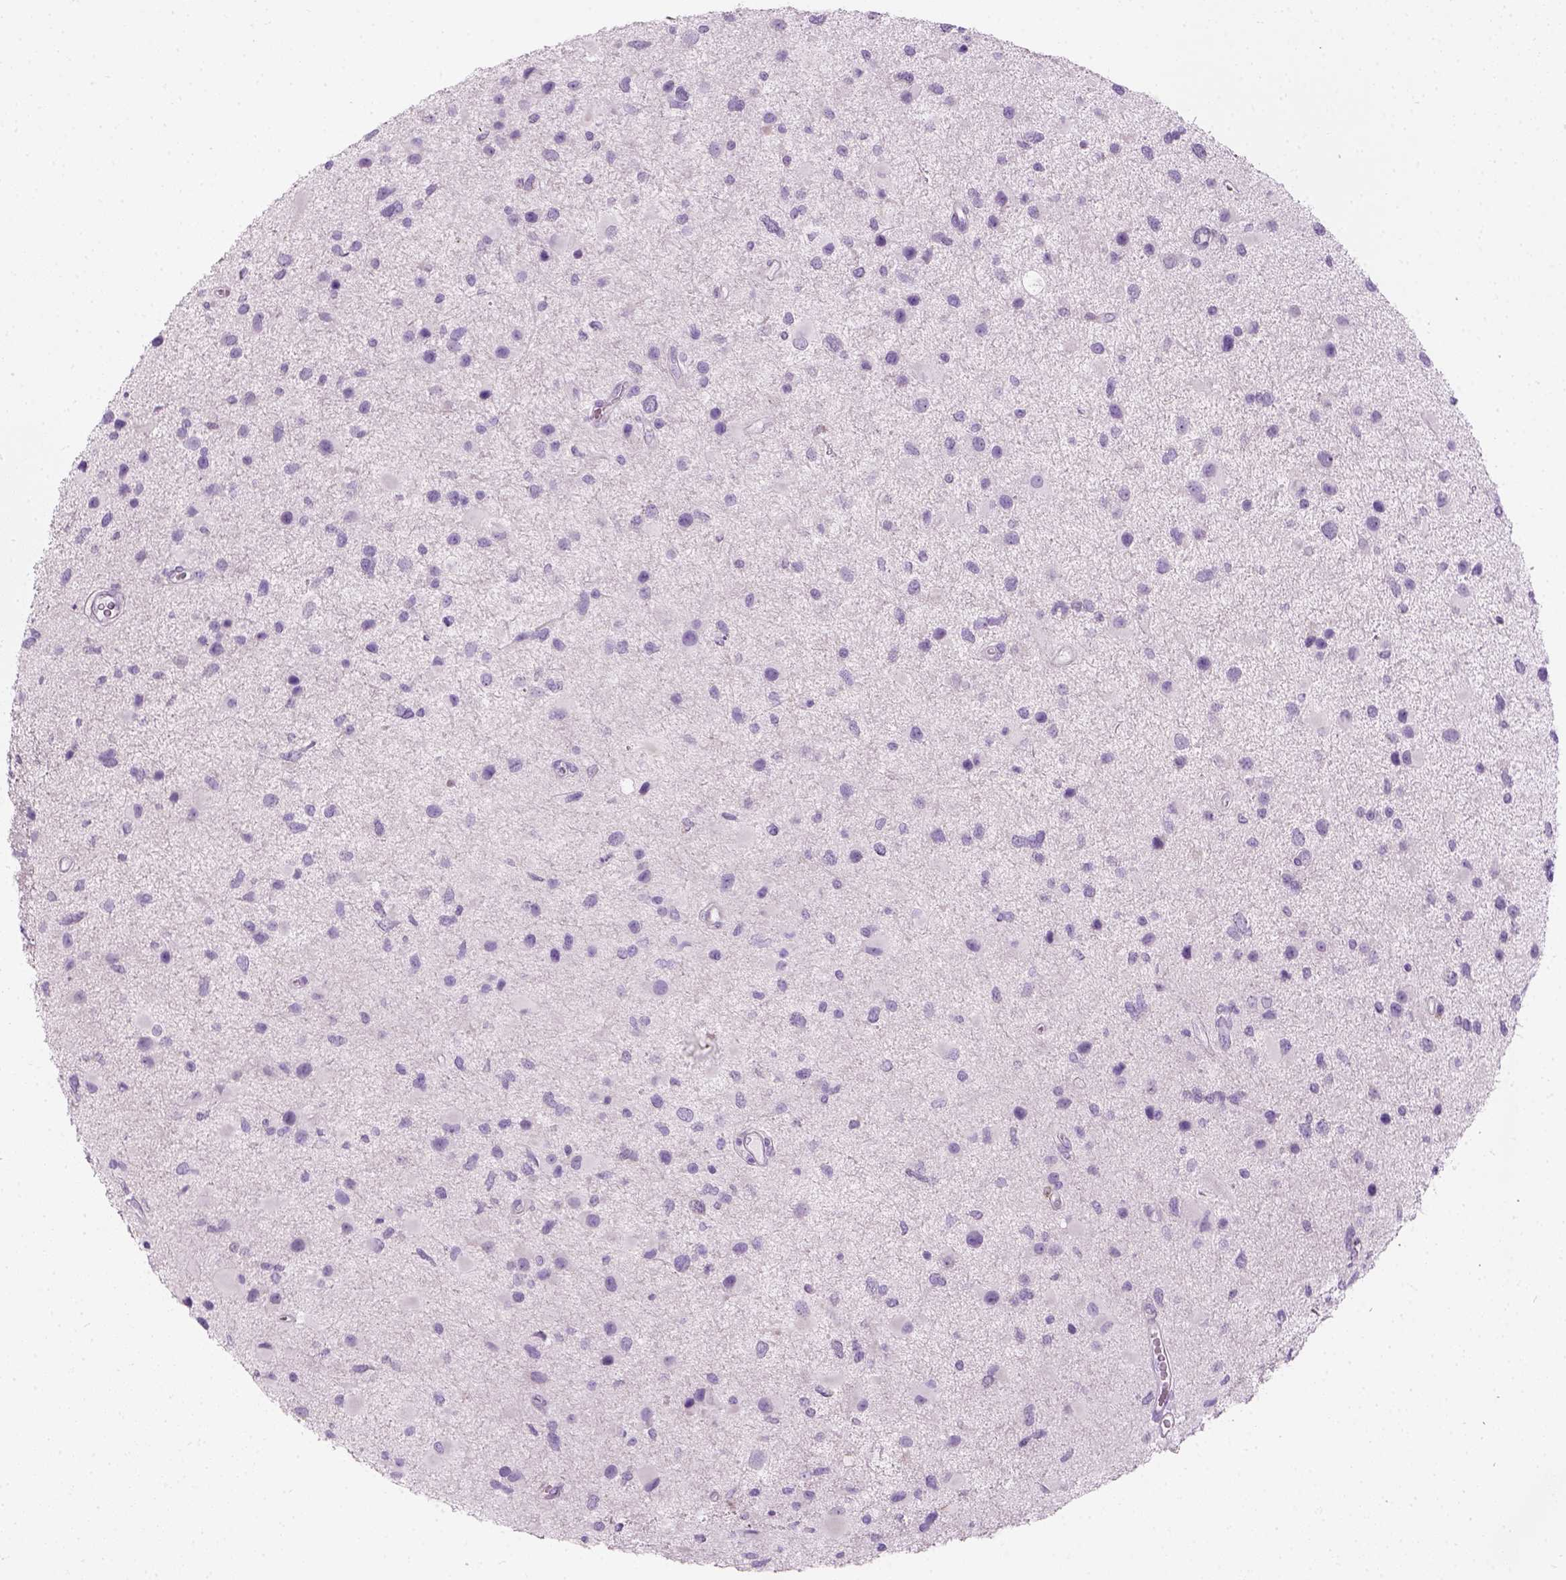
{"staining": {"intensity": "negative", "quantity": "none", "location": "none"}, "tissue": "glioma", "cell_type": "Tumor cells", "image_type": "cancer", "snomed": [{"axis": "morphology", "description": "Glioma, malignant, Low grade"}, {"axis": "topography", "description": "Brain"}], "caption": "This is a image of immunohistochemistry (IHC) staining of glioma, which shows no positivity in tumor cells.", "gene": "TRIM72", "patient": {"sex": "female", "age": 32}}